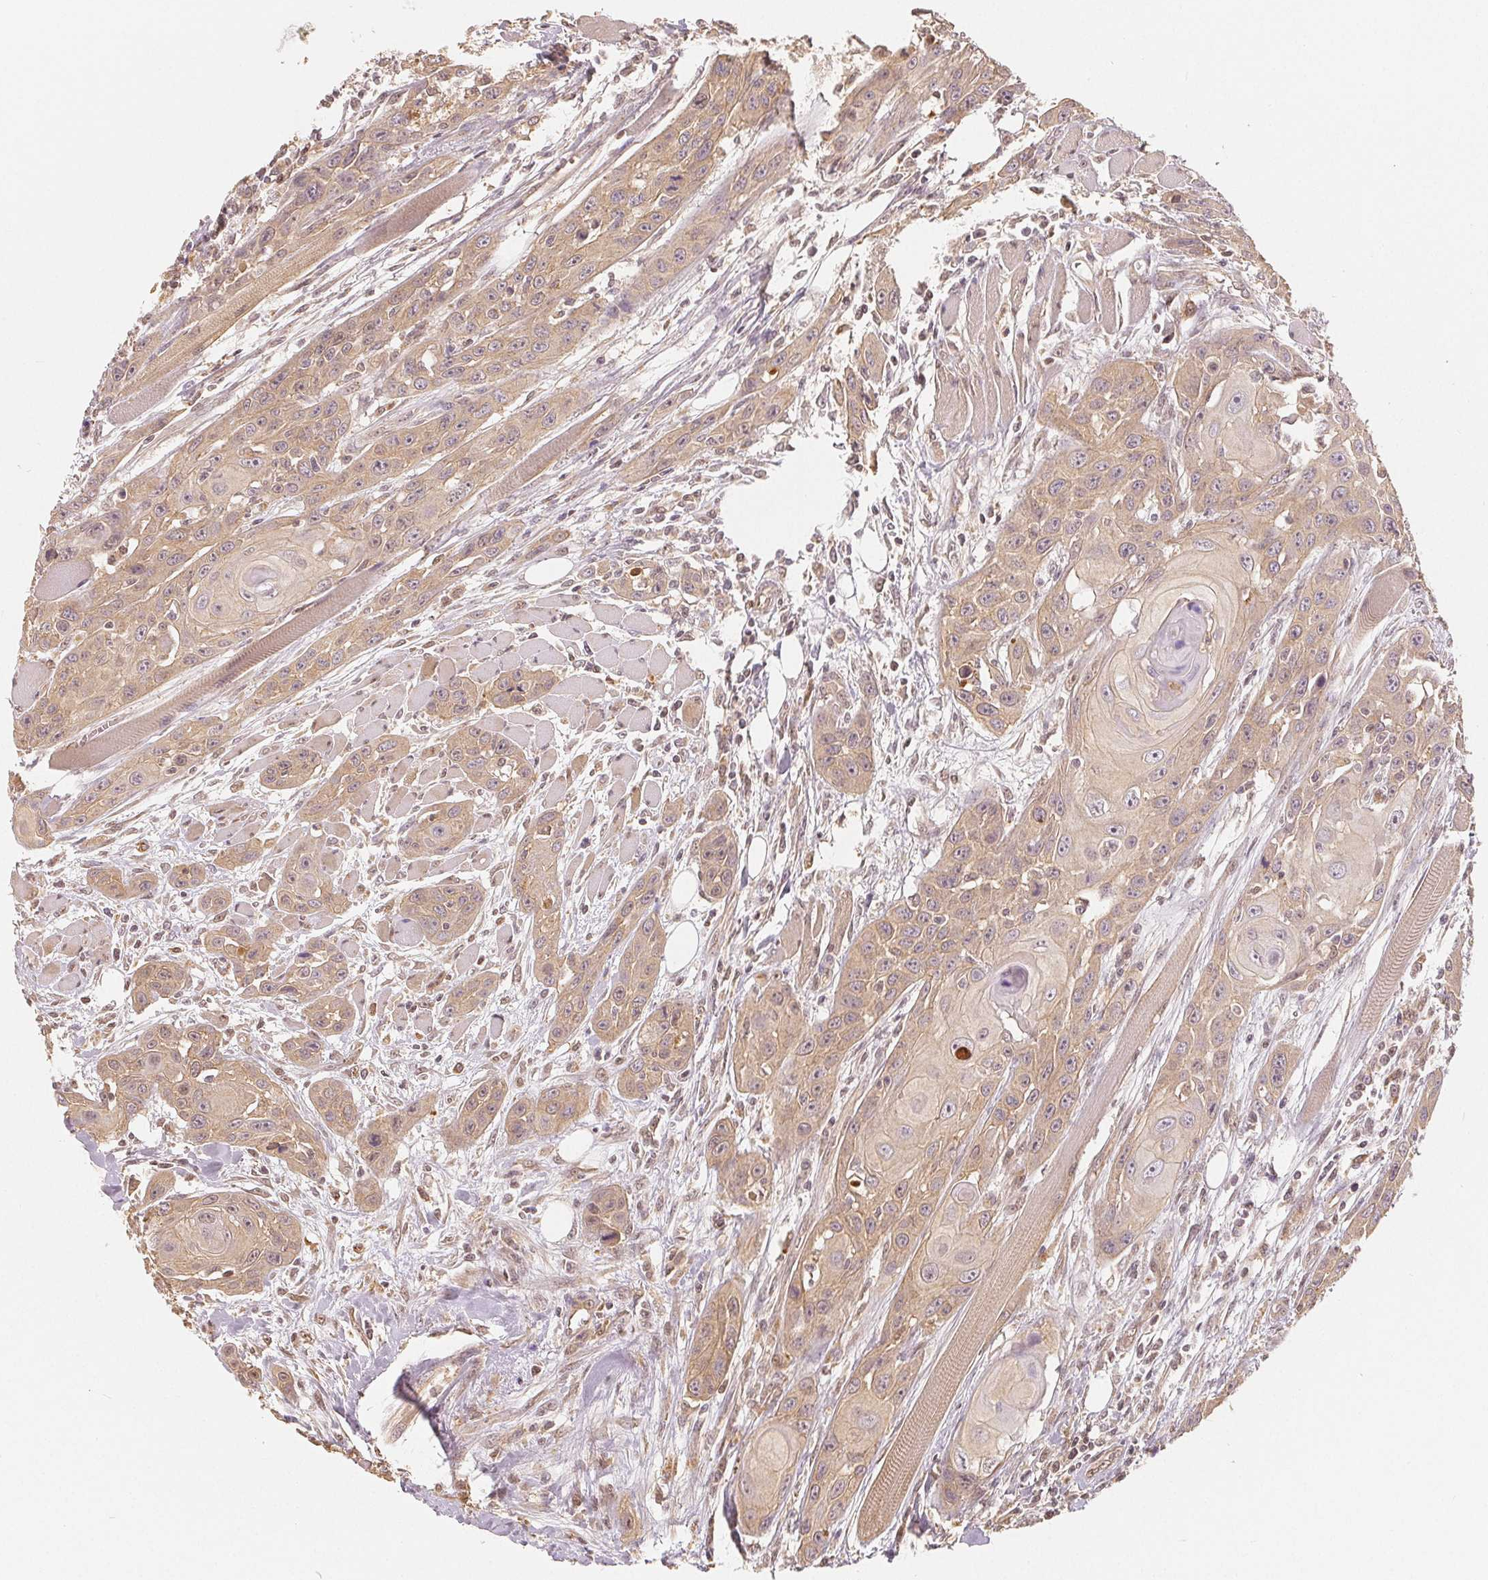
{"staining": {"intensity": "weak", "quantity": ">75%", "location": "cytoplasmic/membranous,nuclear"}, "tissue": "head and neck cancer", "cell_type": "Tumor cells", "image_type": "cancer", "snomed": [{"axis": "morphology", "description": "Squamous cell carcinoma, NOS"}, {"axis": "topography", "description": "Head-Neck"}], "caption": "Protein expression analysis of human head and neck cancer (squamous cell carcinoma) reveals weak cytoplasmic/membranous and nuclear expression in about >75% of tumor cells. (Stains: DAB (3,3'-diaminobenzidine) in brown, nuclei in blue, Microscopy: brightfield microscopy at high magnification).", "gene": "GUSB", "patient": {"sex": "female", "age": 80}}